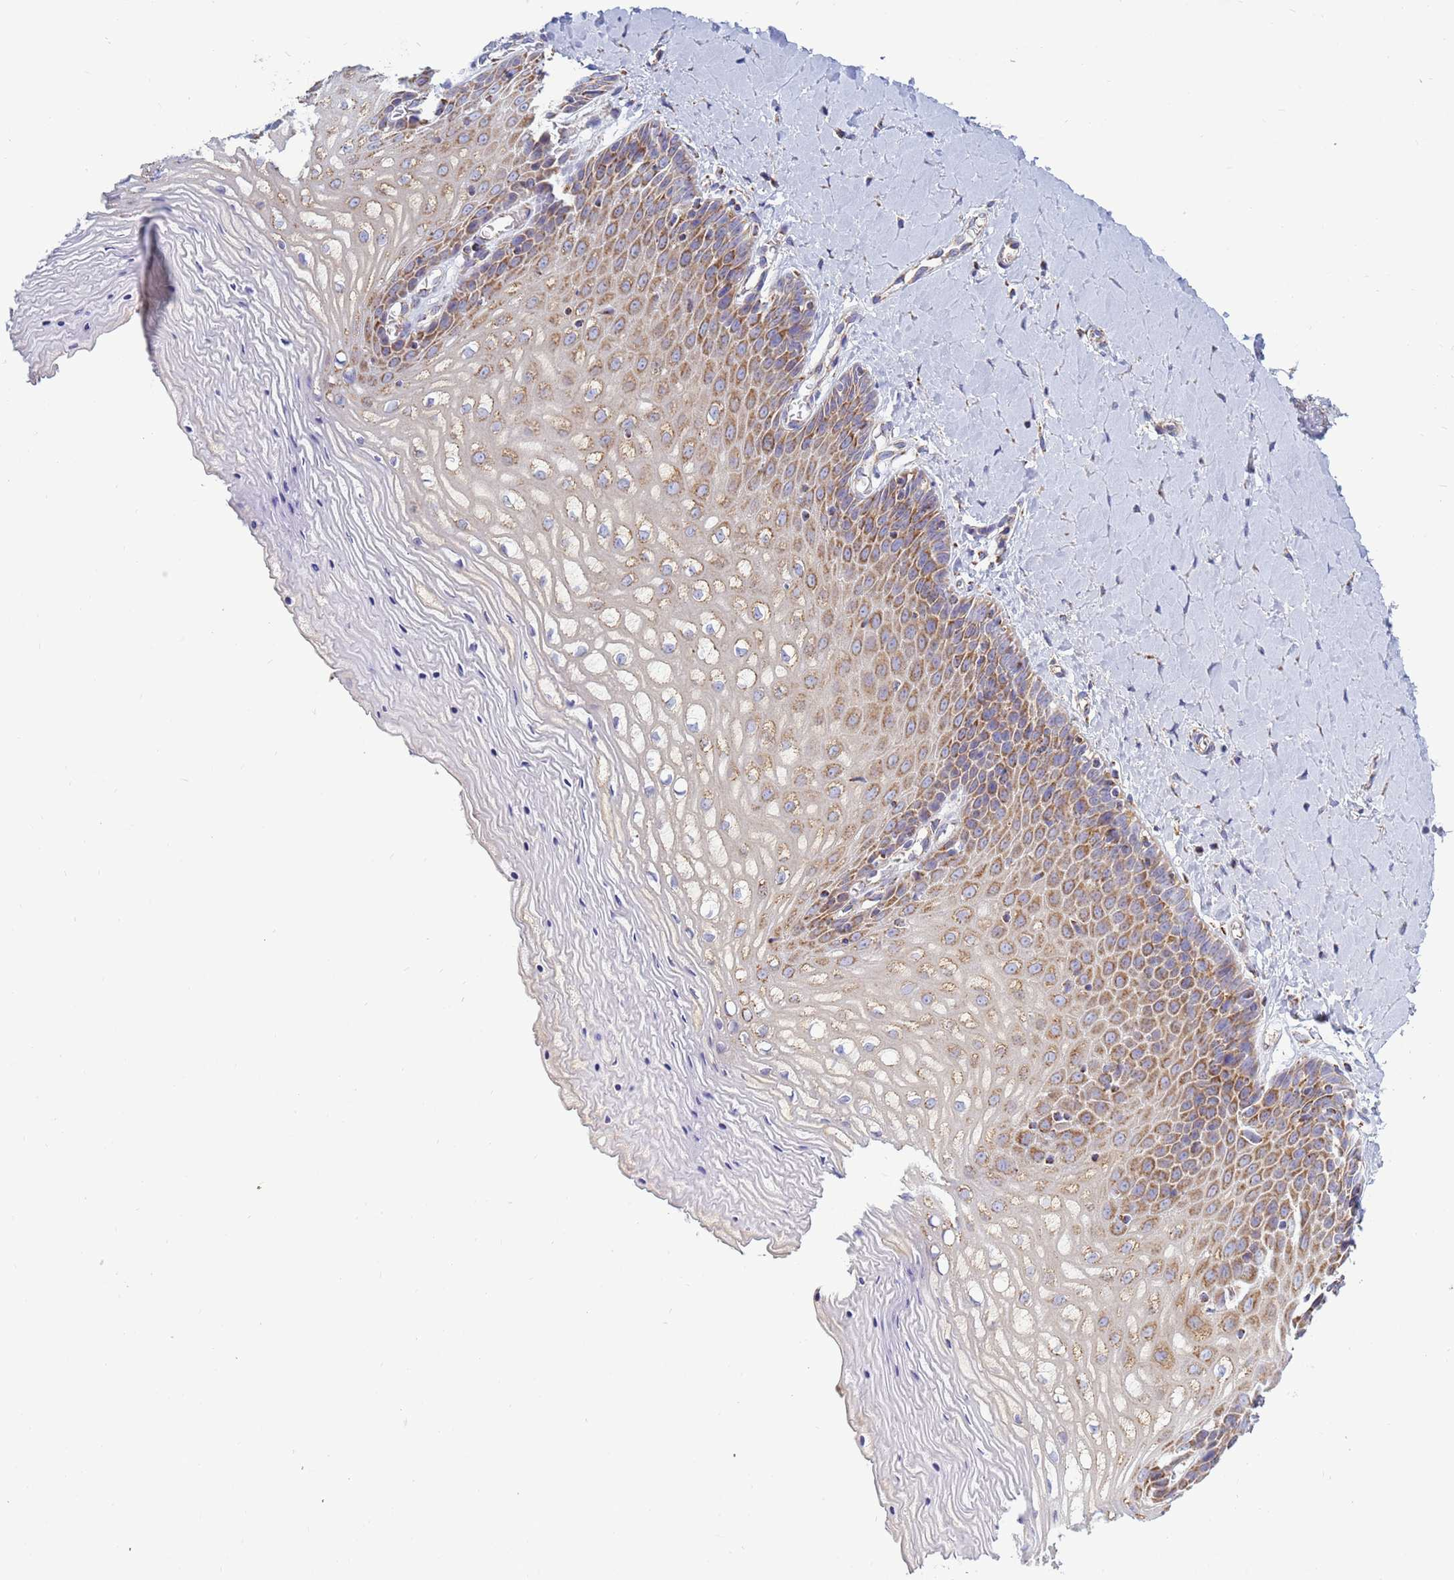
{"staining": {"intensity": "strong", "quantity": "25%-75%", "location": "cytoplasmic/membranous"}, "tissue": "vagina", "cell_type": "Squamous epithelial cells", "image_type": "normal", "snomed": [{"axis": "morphology", "description": "Normal tissue, NOS"}, {"axis": "topography", "description": "Vagina"}], "caption": "Strong cytoplasmic/membranous positivity is present in approximately 25%-75% of squamous epithelial cells in normal vagina. The protein of interest is stained brown, and the nuclei are stained in blue (DAB IHC with brightfield microscopy, high magnification).", "gene": "COQ4", "patient": {"sex": "female", "age": 65}}